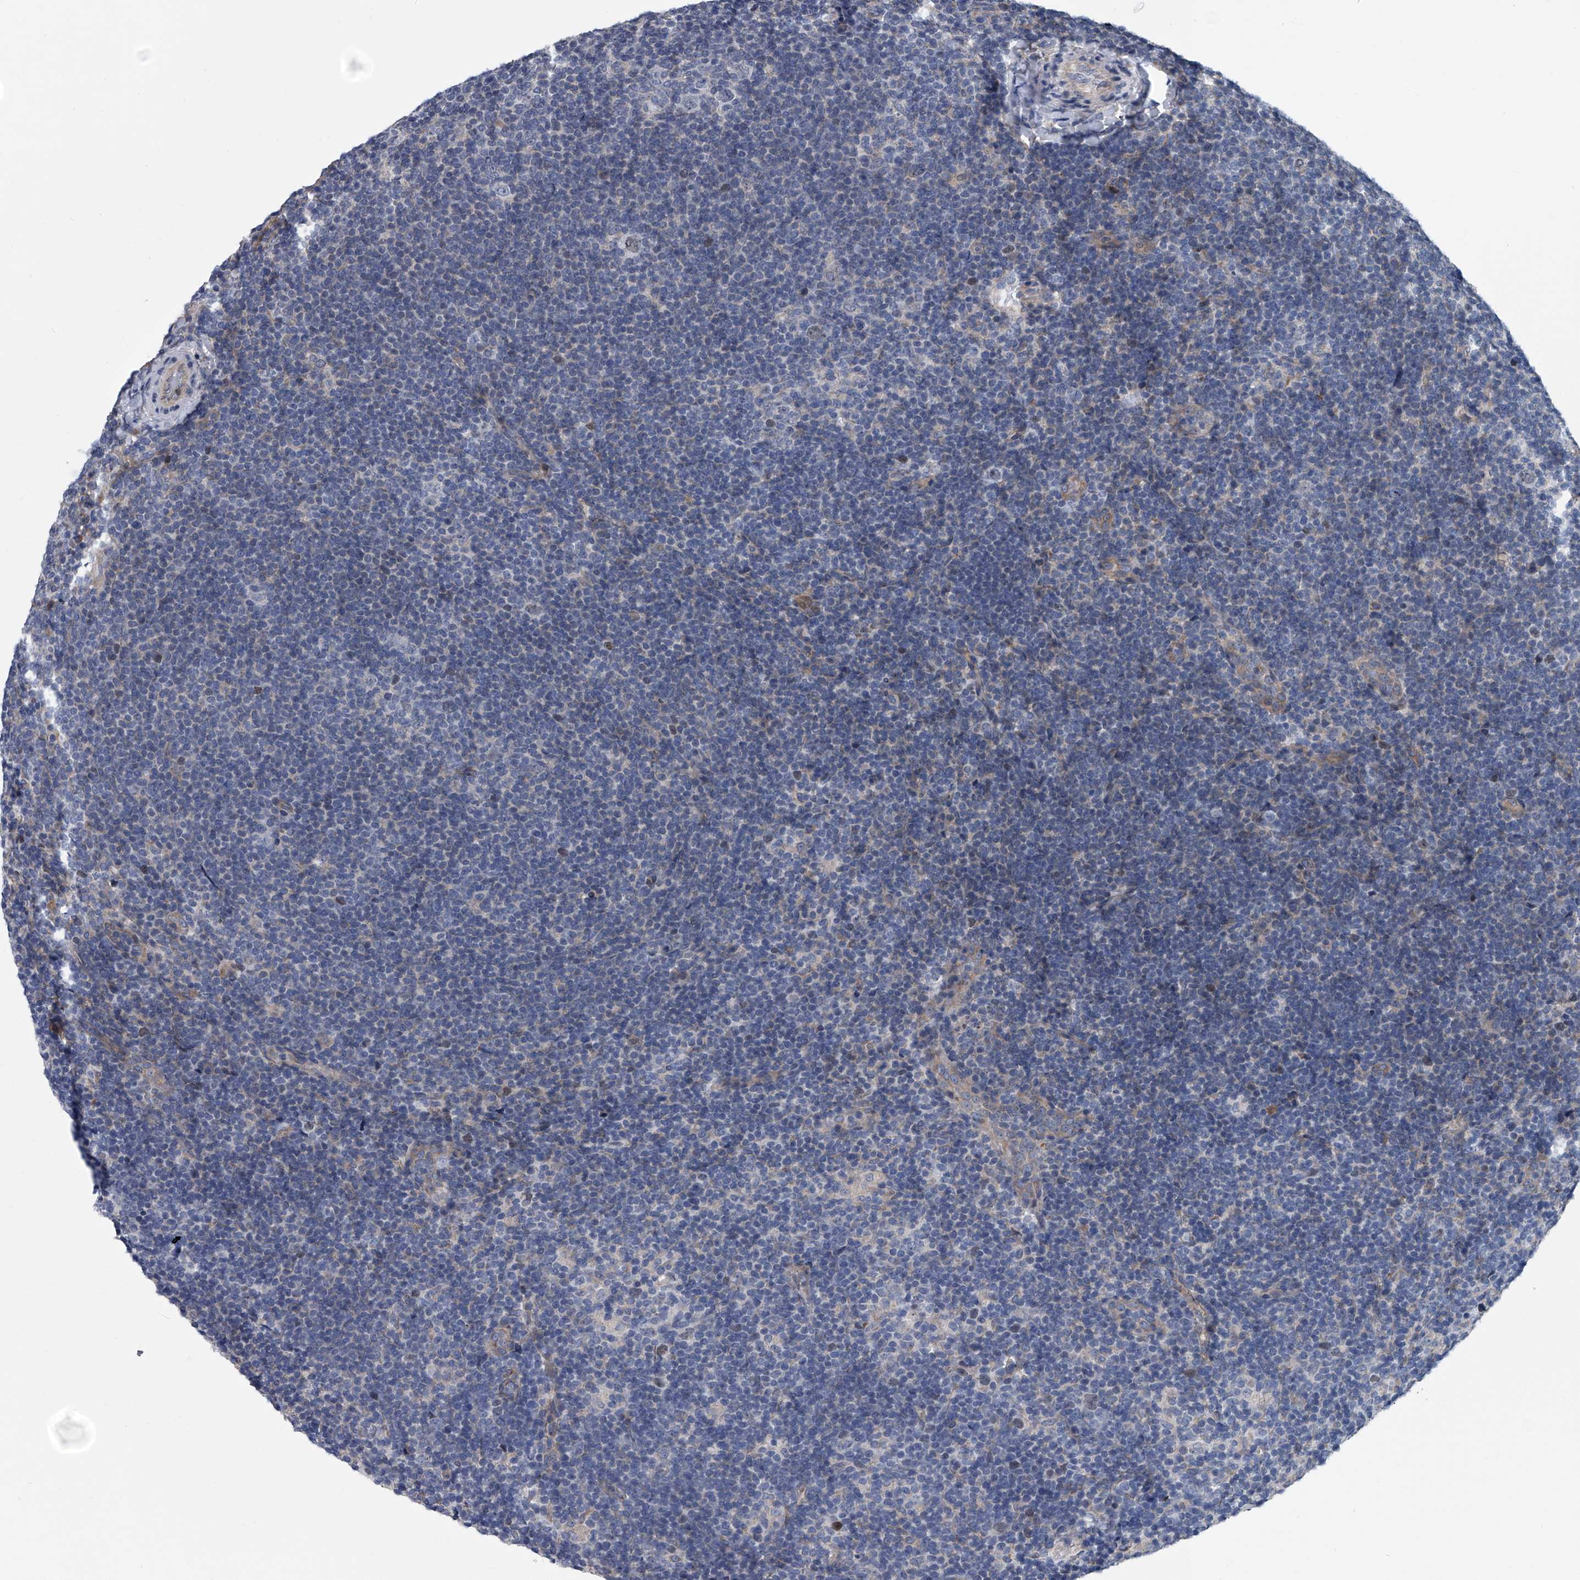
{"staining": {"intensity": "negative", "quantity": "none", "location": "none"}, "tissue": "lymphoma", "cell_type": "Tumor cells", "image_type": "cancer", "snomed": [{"axis": "morphology", "description": "Hodgkin's disease, NOS"}, {"axis": "topography", "description": "Lymph node"}], "caption": "Hodgkin's disease was stained to show a protein in brown. There is no significant positivity in tumor cells. The staining was performed using DAB (3,3'-diaminobenzidine) to visualize the protein expression in brown, while the nuclei were stained in blue with hematoxylin (Magnification: 20x).", "gene": "ABCG1", "patient": {"sex": "female", "age": 57}}